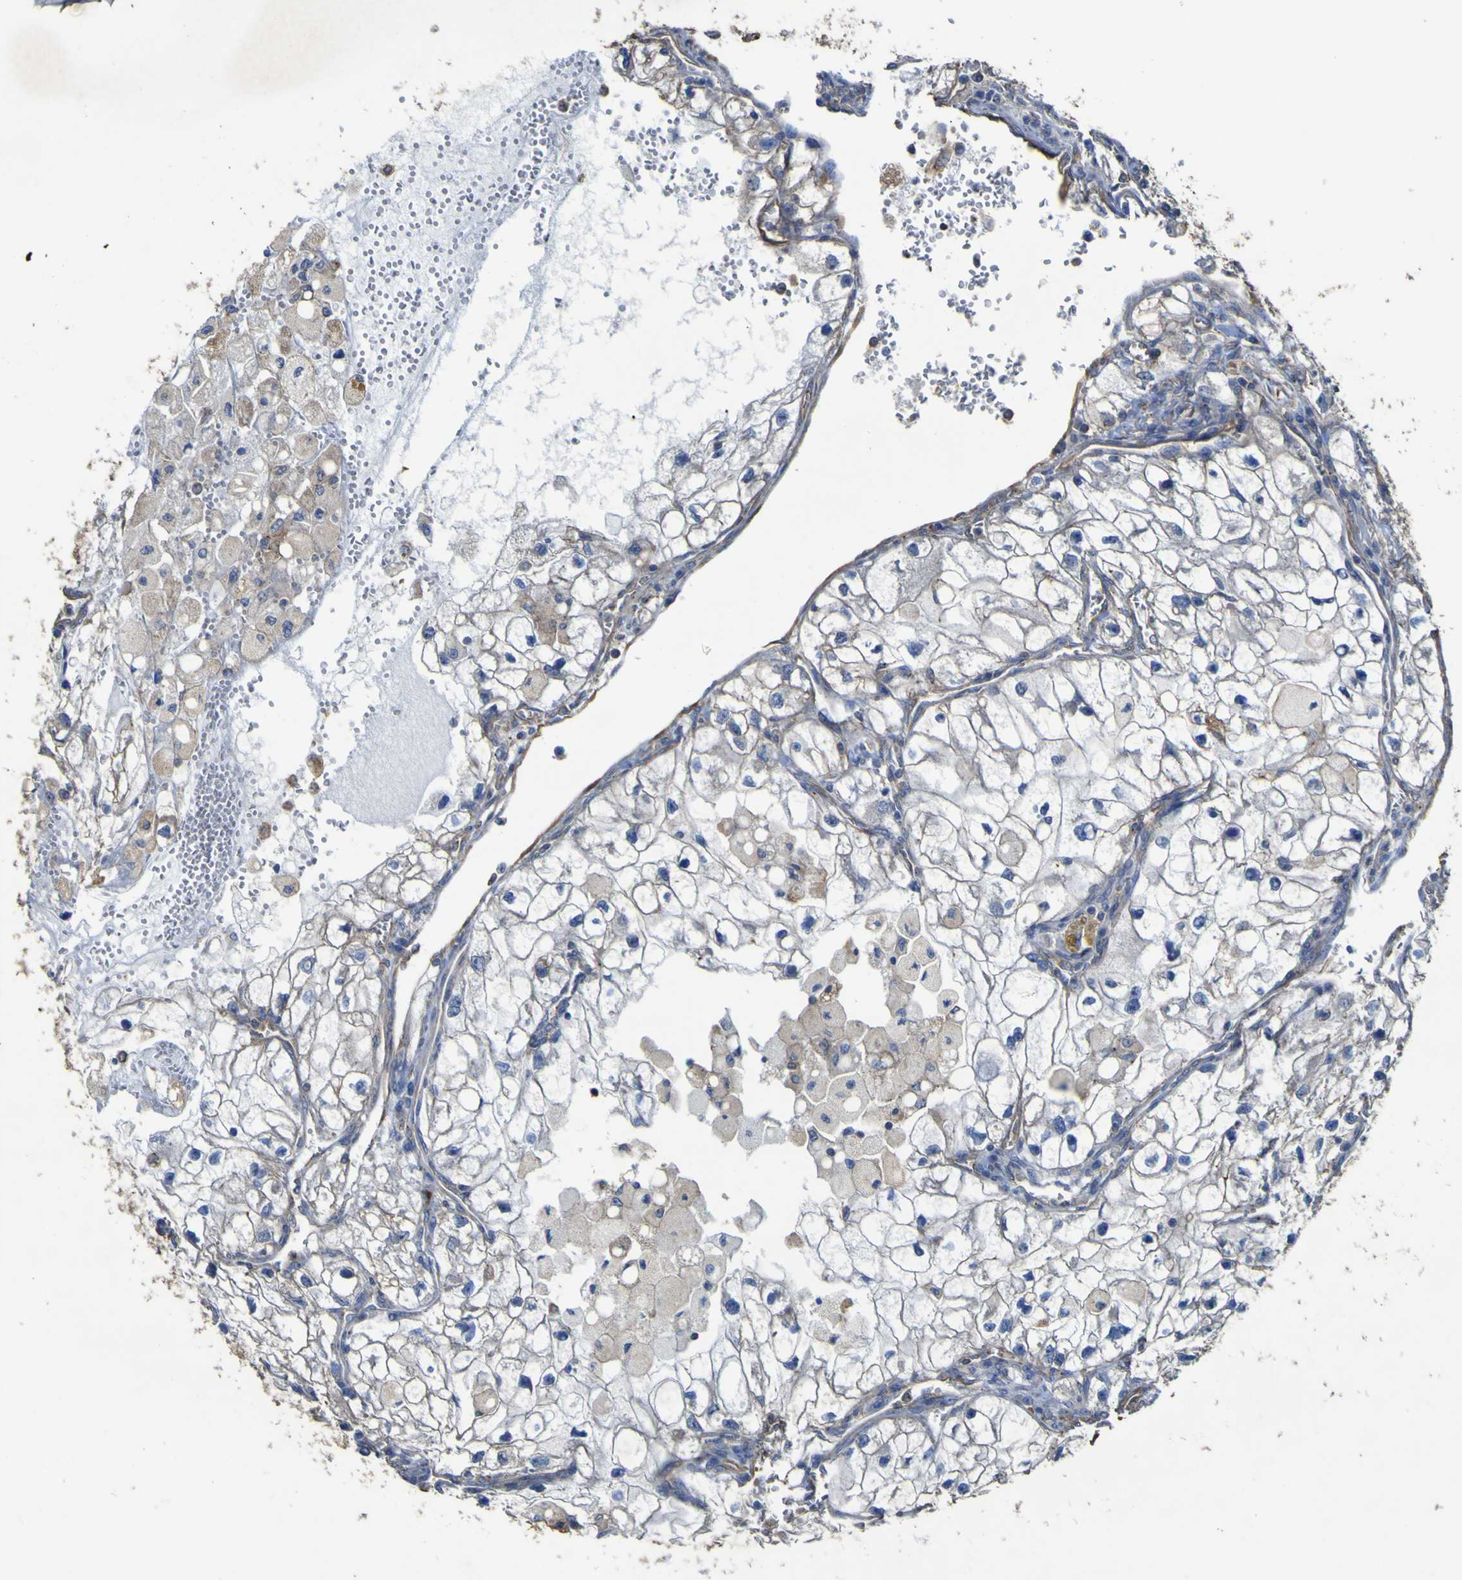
{"staining": {"intensity": "weak", "quantity": "<25%", "location": "cytoplasmic/membranous"}, "tissue": "renal cancer", "cell_type": "Tumor cells", "image_type": "cancer", "snomed": [{"axis": "morphology", "description": "Adenocarcinoma, NOS"}, {"axis": "topography", "description": "Kidney"}], "caption": "Adenocarcinoma (renal) was stained to show a protein in brown. There is no significant staining in tumor cells.", "gene": "TNFSF15", "patient": {"sex": "female", "age": 70}}